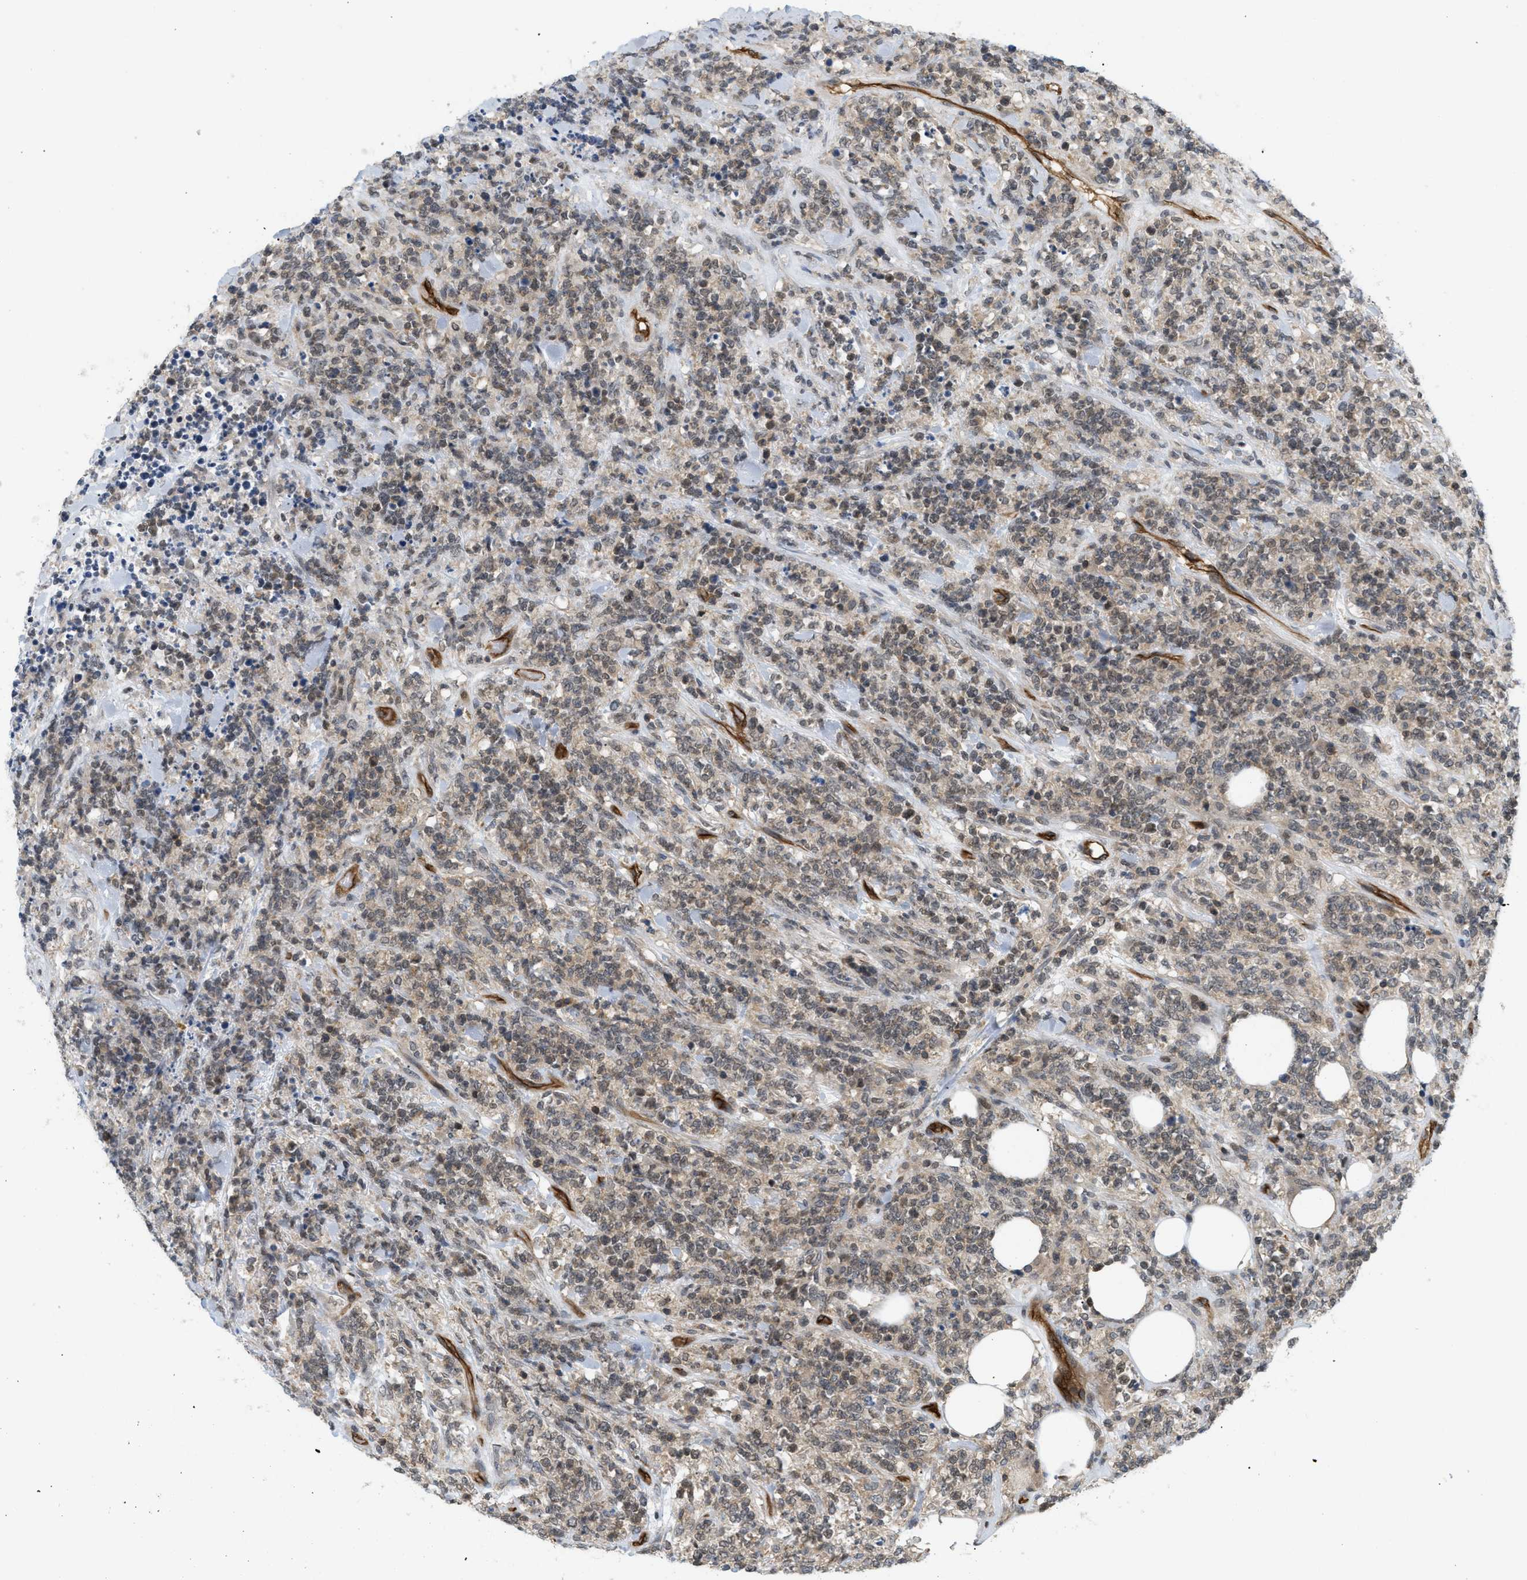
{"staining": {"intensity": "weak", "quantity": "25%-75%", "location": "cytoplasmic/membranous"}, "tissue": "lymphoma", "cell_type": "Tumor cells", "image_type": "cancer", "snomed": [{"axis": "morphology", "description": "Malignant lymphoma, non-Hodgkin's type, High grade"}, {"axis": "topography", "description": "Soft tissue"}], "caption": "Protein expression analysis of human lymphoma reveals weak cytoplasmic/membranous positivity in about 25%-75% of tumor cells.", "gene": "PALMD", "patient": {"sex": "male", "age": 18}}